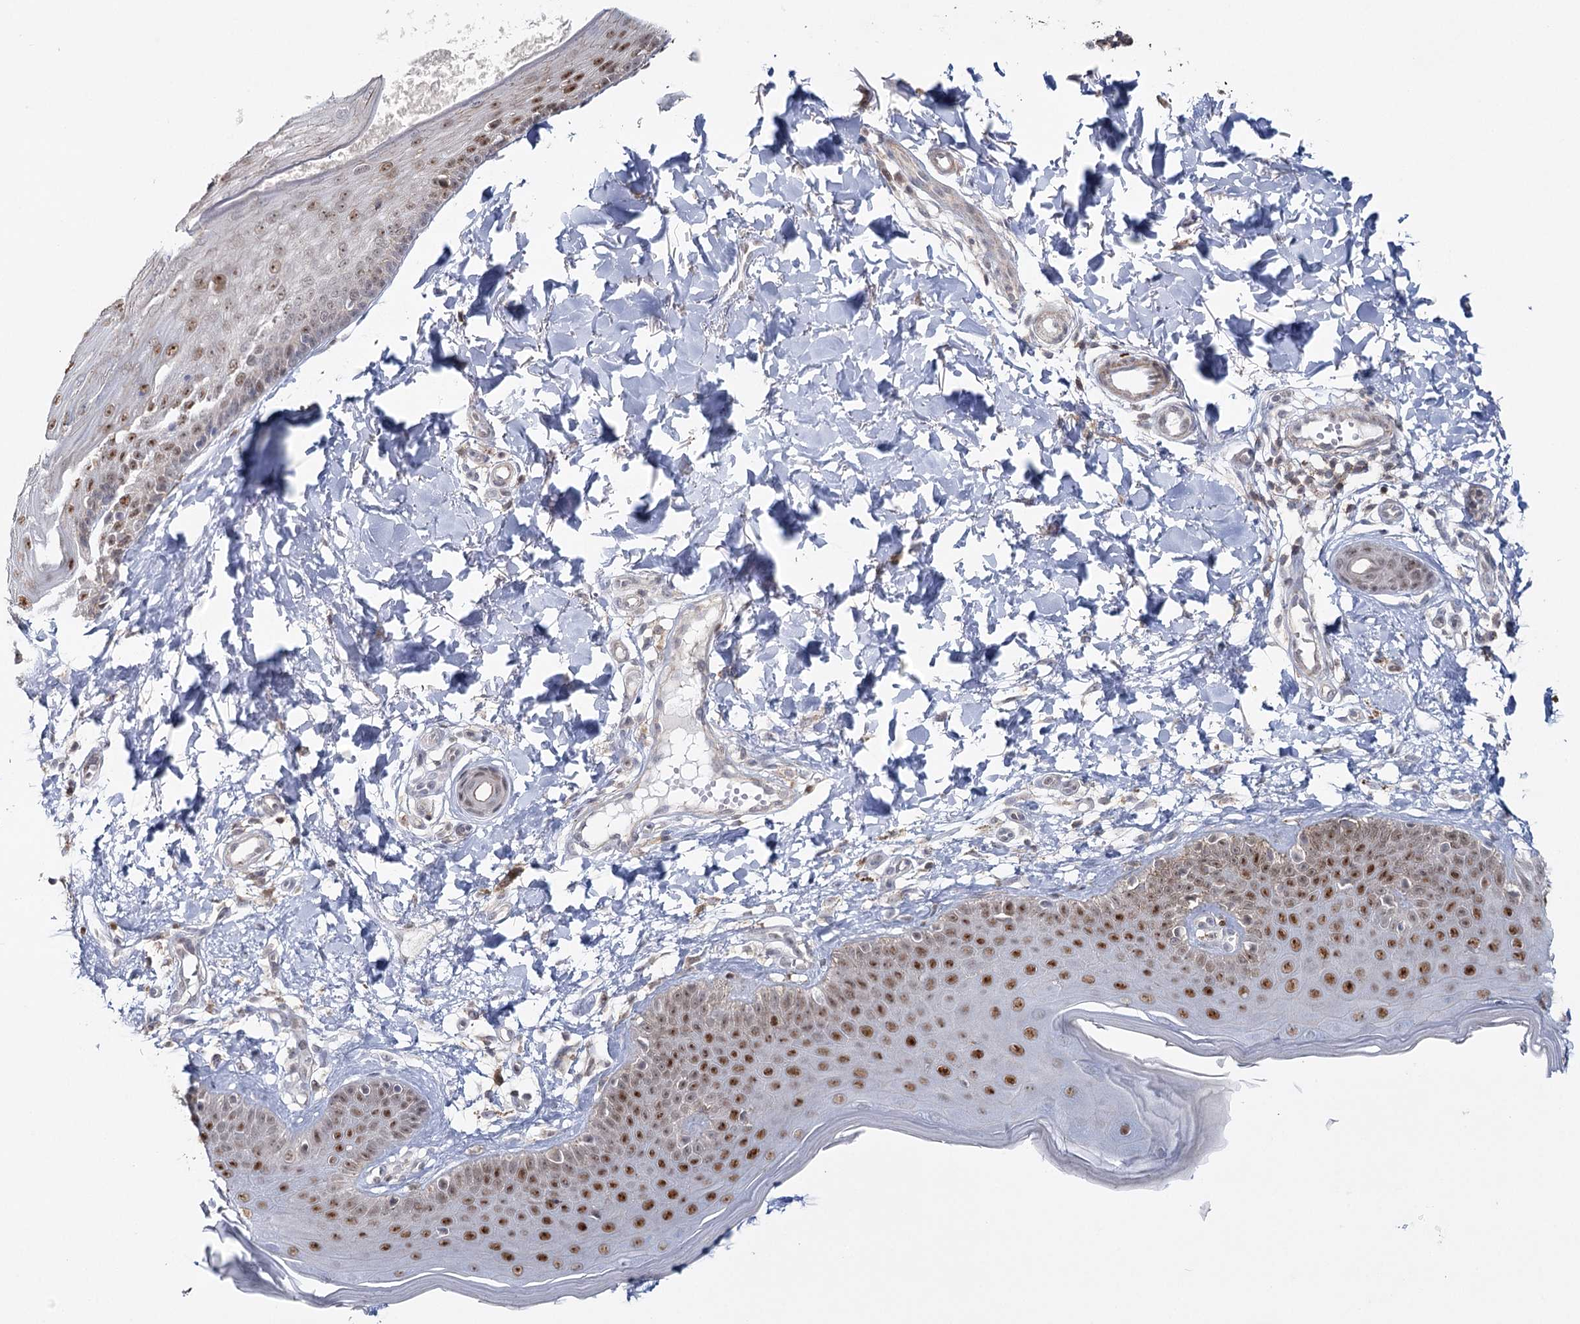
{"staining": {"intensity": "weak", "quantity": ">75%", "location": "cytoplasmic/membranous"}, "tissue": "skin", "cell_type": "Fibroblasts", "image_type": "normal", "snomed": [{"axis": "morphology", "description": "Normal tissue, NOS"}, {"axis": "topography", "description": "Skin"}], "caption": "Weak cytoplasmic/membranous positivity for a protein is appreciated in approximately >75% of fibroblasts of benign skin using immunohistochemistry.", "gene": "ZC3H8", "patient": {"sex": "male", "age": 52}}